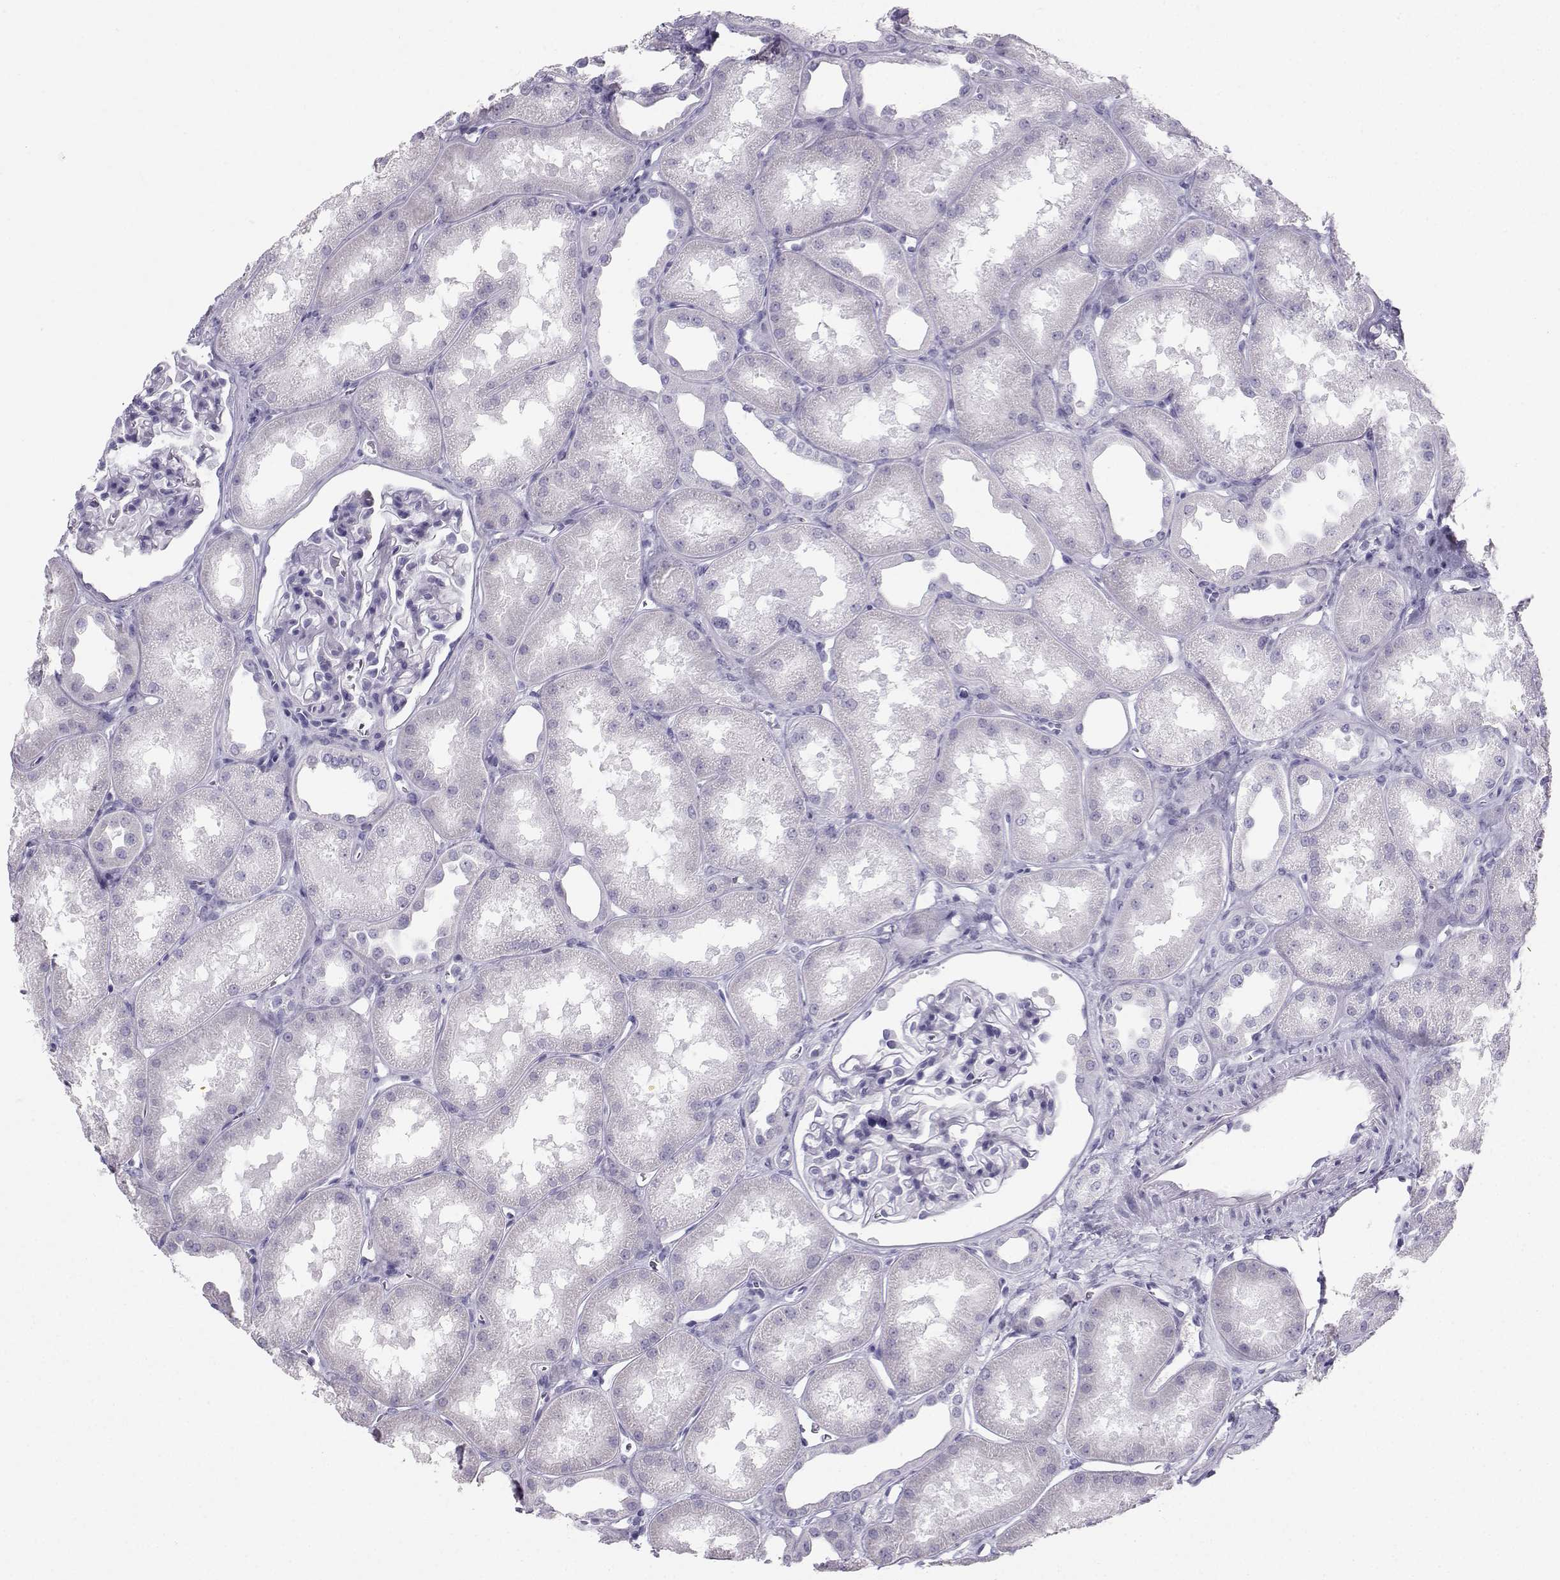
{"staining": {"intensity": "negative", "quantity": "none", "location": "none"}, "tissue": "kidney", "cell_type": "Cells in glomeruli", "image_type": "normal", "snomed": [{"axis": "morphology", "description": "Normal tissue, NOS"}, {"axis": "topography", "description": "Kidney"}], "caption": "Photomicrograph shows no significant protein staining in cells in glomeruli of normal kidney. (Stains: DAB (3,3'-diaminobenzidine) IHC with hematoxylin counter stain, Microscopy: brightfield microscopy at high magnification).", "gene": "IQCD", "patient": {"sex": "male", "age": 61}}